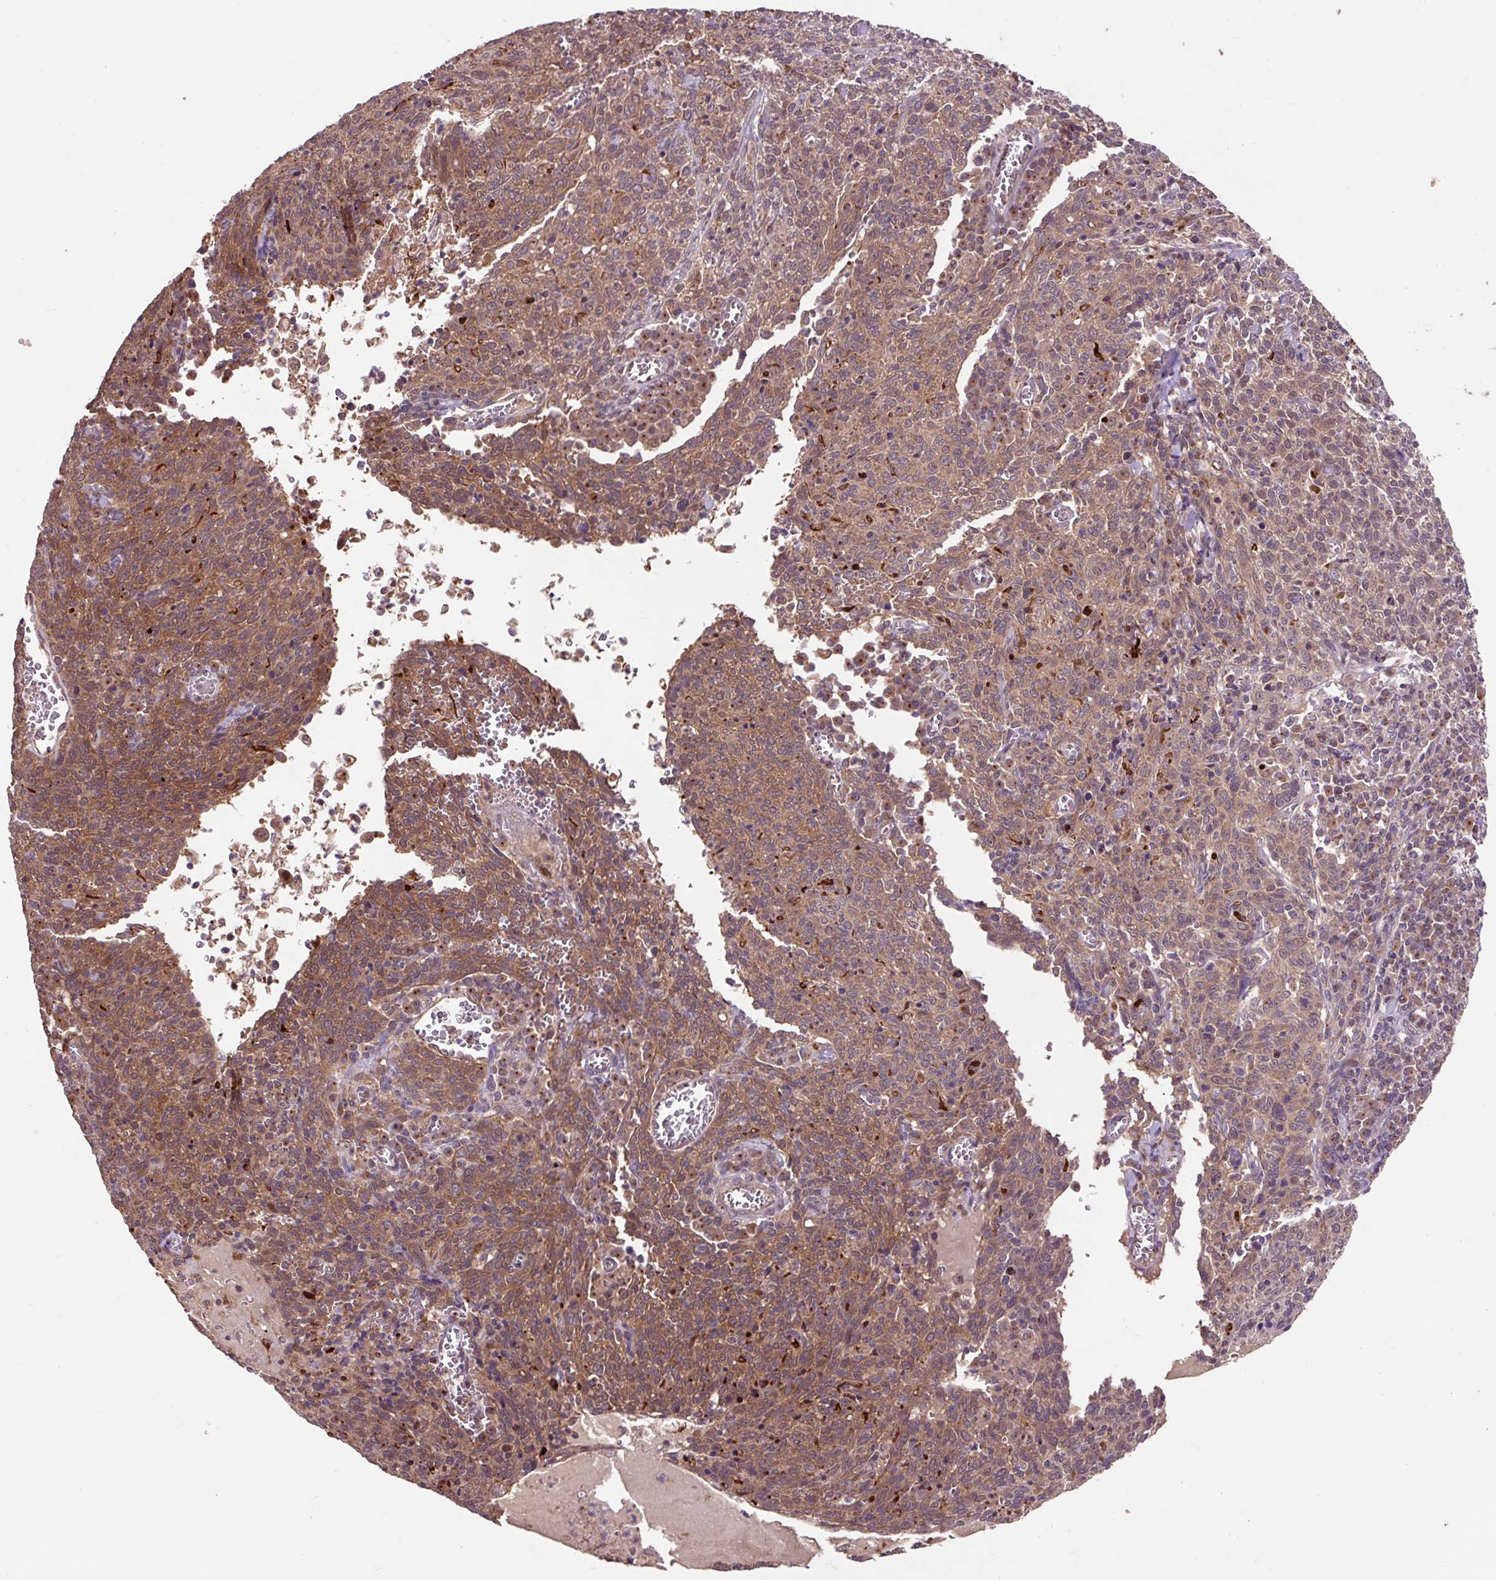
{"staining": {"intensity": "moderate", "quantity": ">75%", "location": "cytoplasmic/membranous"}, "tissue": "cervical cancer", "cell_type": "Tumor cells", "image_type": "cancer", "snomed": [{"axis": "morphology", "description": "Squamous cell carcinoma, NOS"}, {"axis": "topography", "description": "Cervix"}], "caption": "Immunohistochemical staining of cervical cancer exhibits medium levels of moderate cytoplasmic/membranous protein positivity in approximately >75% of tumor cells. (DAB (3,3'-diaminobenzidine) IHC, brown staining for protein, blue staining for nuclei).", "gene": "MMS19", "patient": {"sex": "female", "age": 46}}